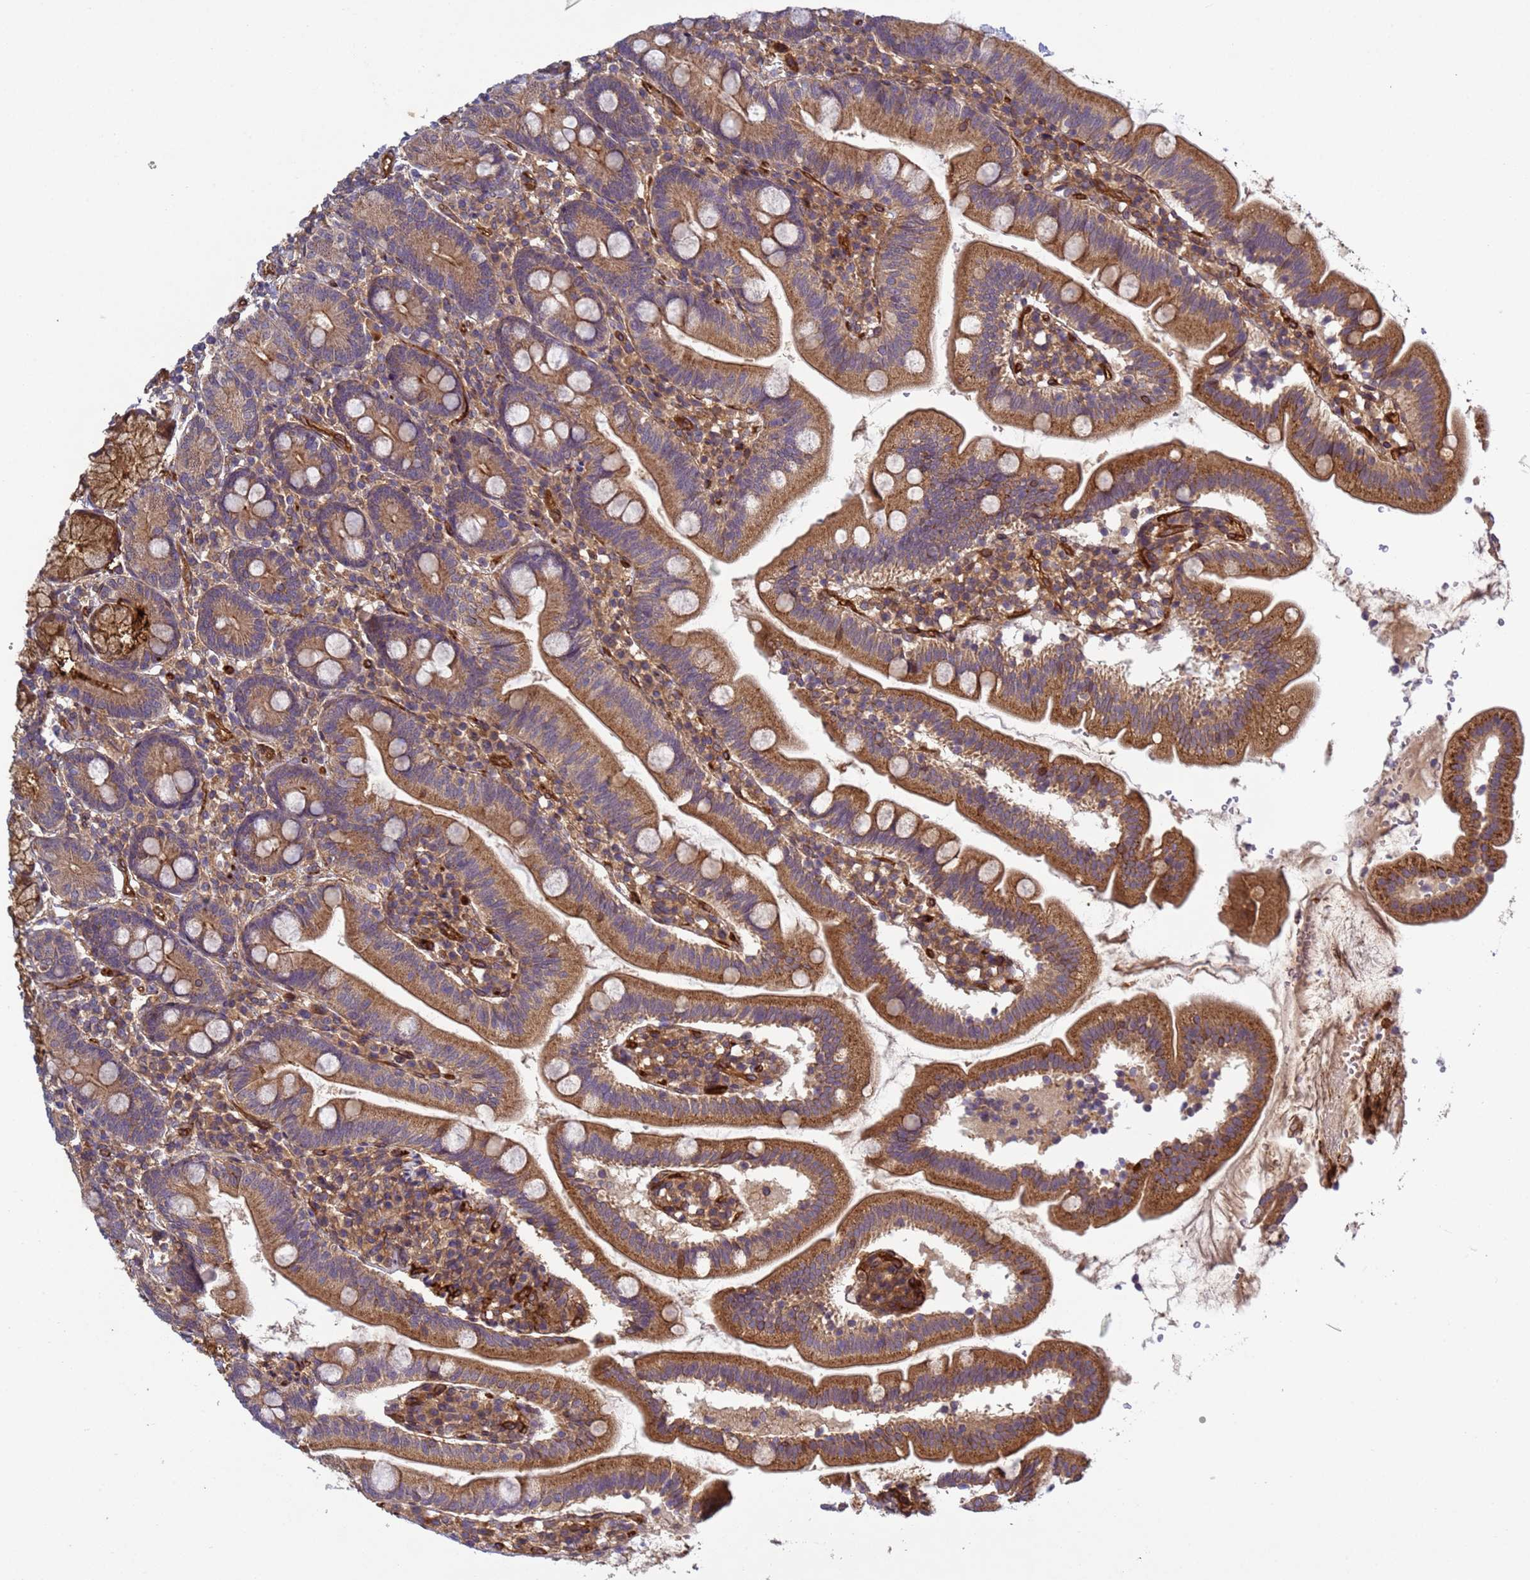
{"staining": {"intensity": "strong", "quantity": ">75%", "location": "cytoplasmic/membranous"}, "tissue": "duodenum", "cell_type": "Glandular cells", "image_type": "normal", "snomed": [{"axis": "morphology", "description": "Normal tissue, NOS"}, {"axis": "topography", "description": "Duodenum"}], "caption": "This photomicrograph shows IHC staining of benign human duodenum, with high strong cytoplasmic/membranous positivity in about >75% of glandular cells.", "gene": "C8orf34", "patient": {"sex": "female", "age": 67}}